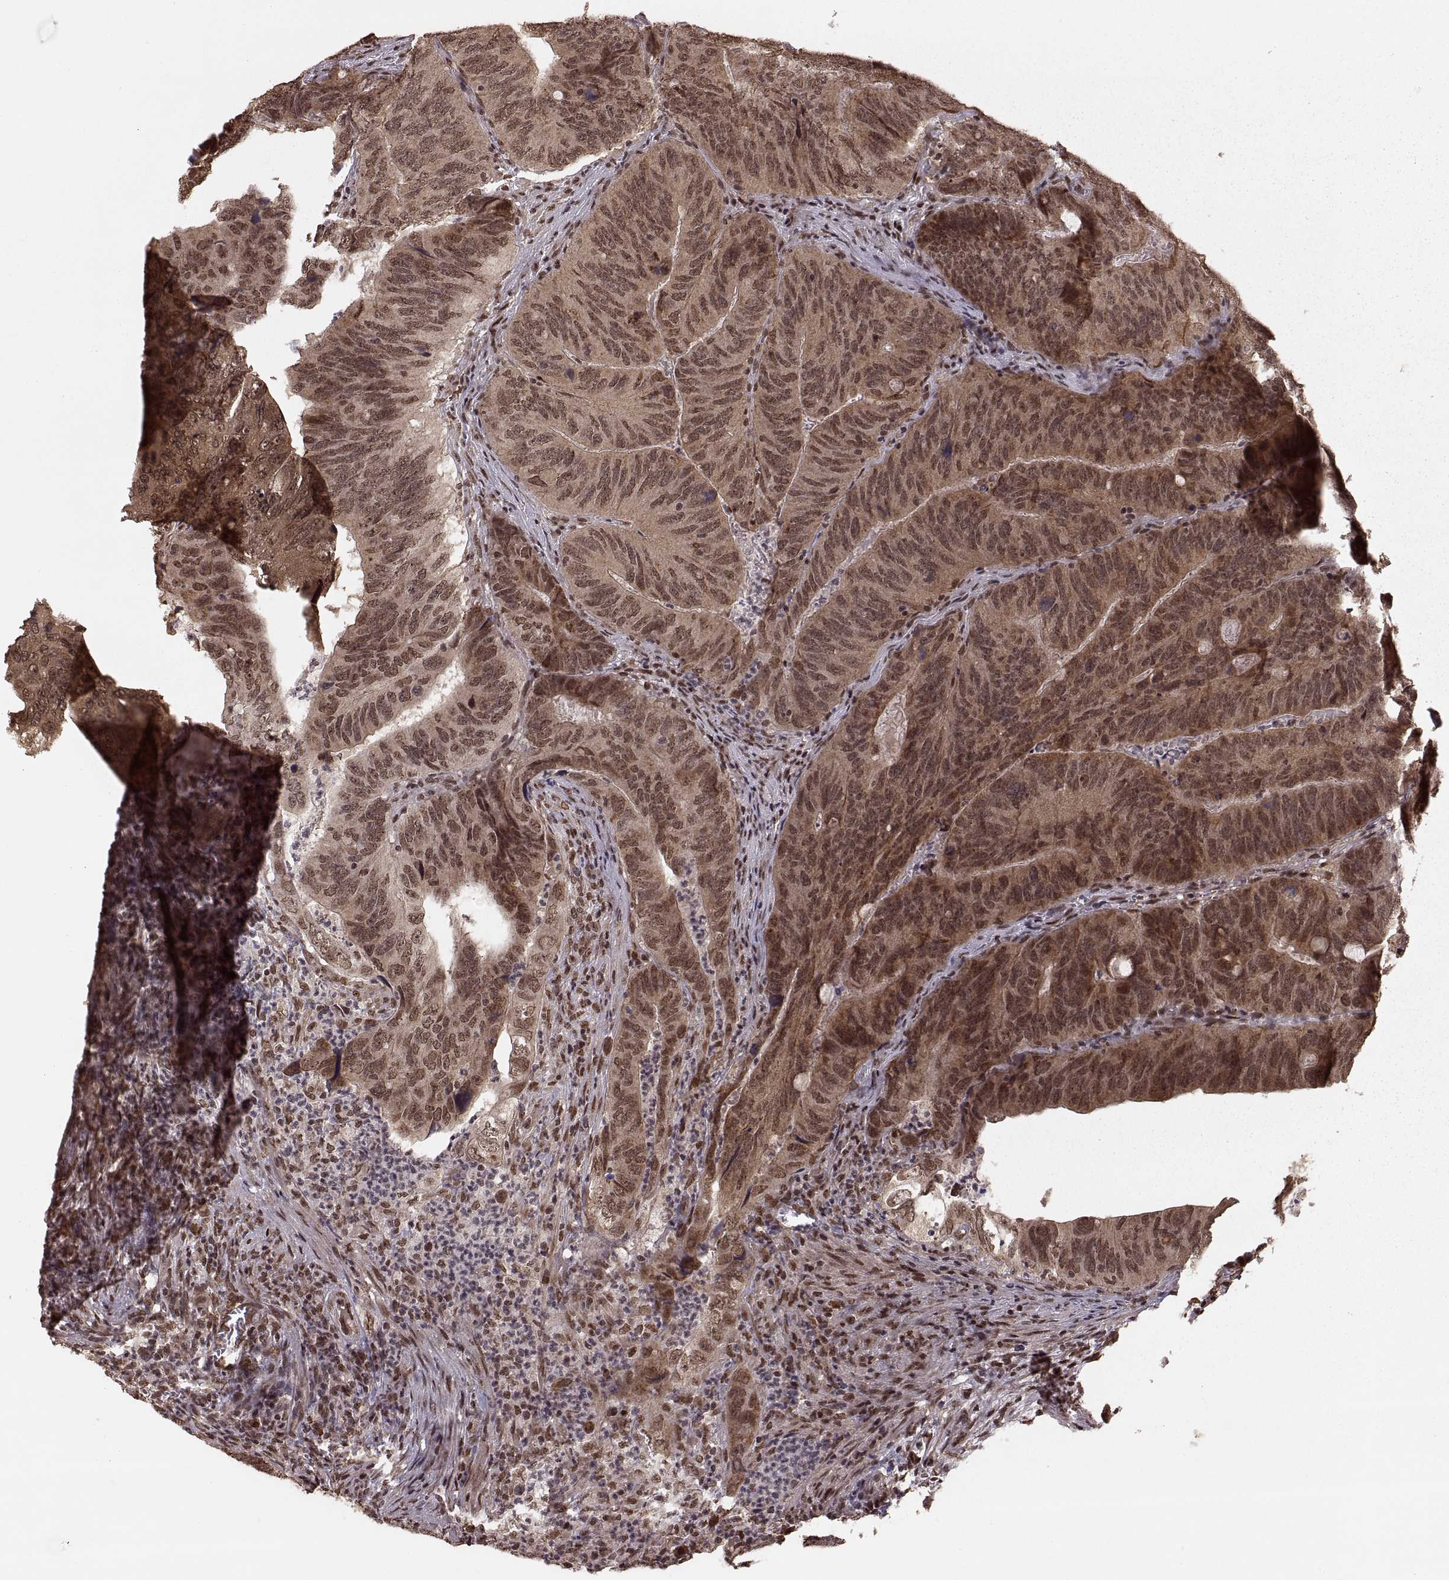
{"staining": {"intensity": "moderate", "quantity": ">75%", "location": "cytoplasmic/membranous,nuclear"}, "tissue": "colorectal cancer", "cell_type": "Tumor cells", "image_type": "cancer", "snomed": [{"axis": "morphology", "description": "Adenocarcinoma, NOS"}, {"axis": "topography", "description": "Colon"}], "caption": "High-power microscopy captured an immunohistochemistry histopathology image of colorectal cancer (adenocarcinoma), revealing moderate cytoplasmic/membranous and nuclear positivity in approximately >75% of tumor cells.", "gene": "RFT1", "patient": {"sex": "male", "age": 79}}